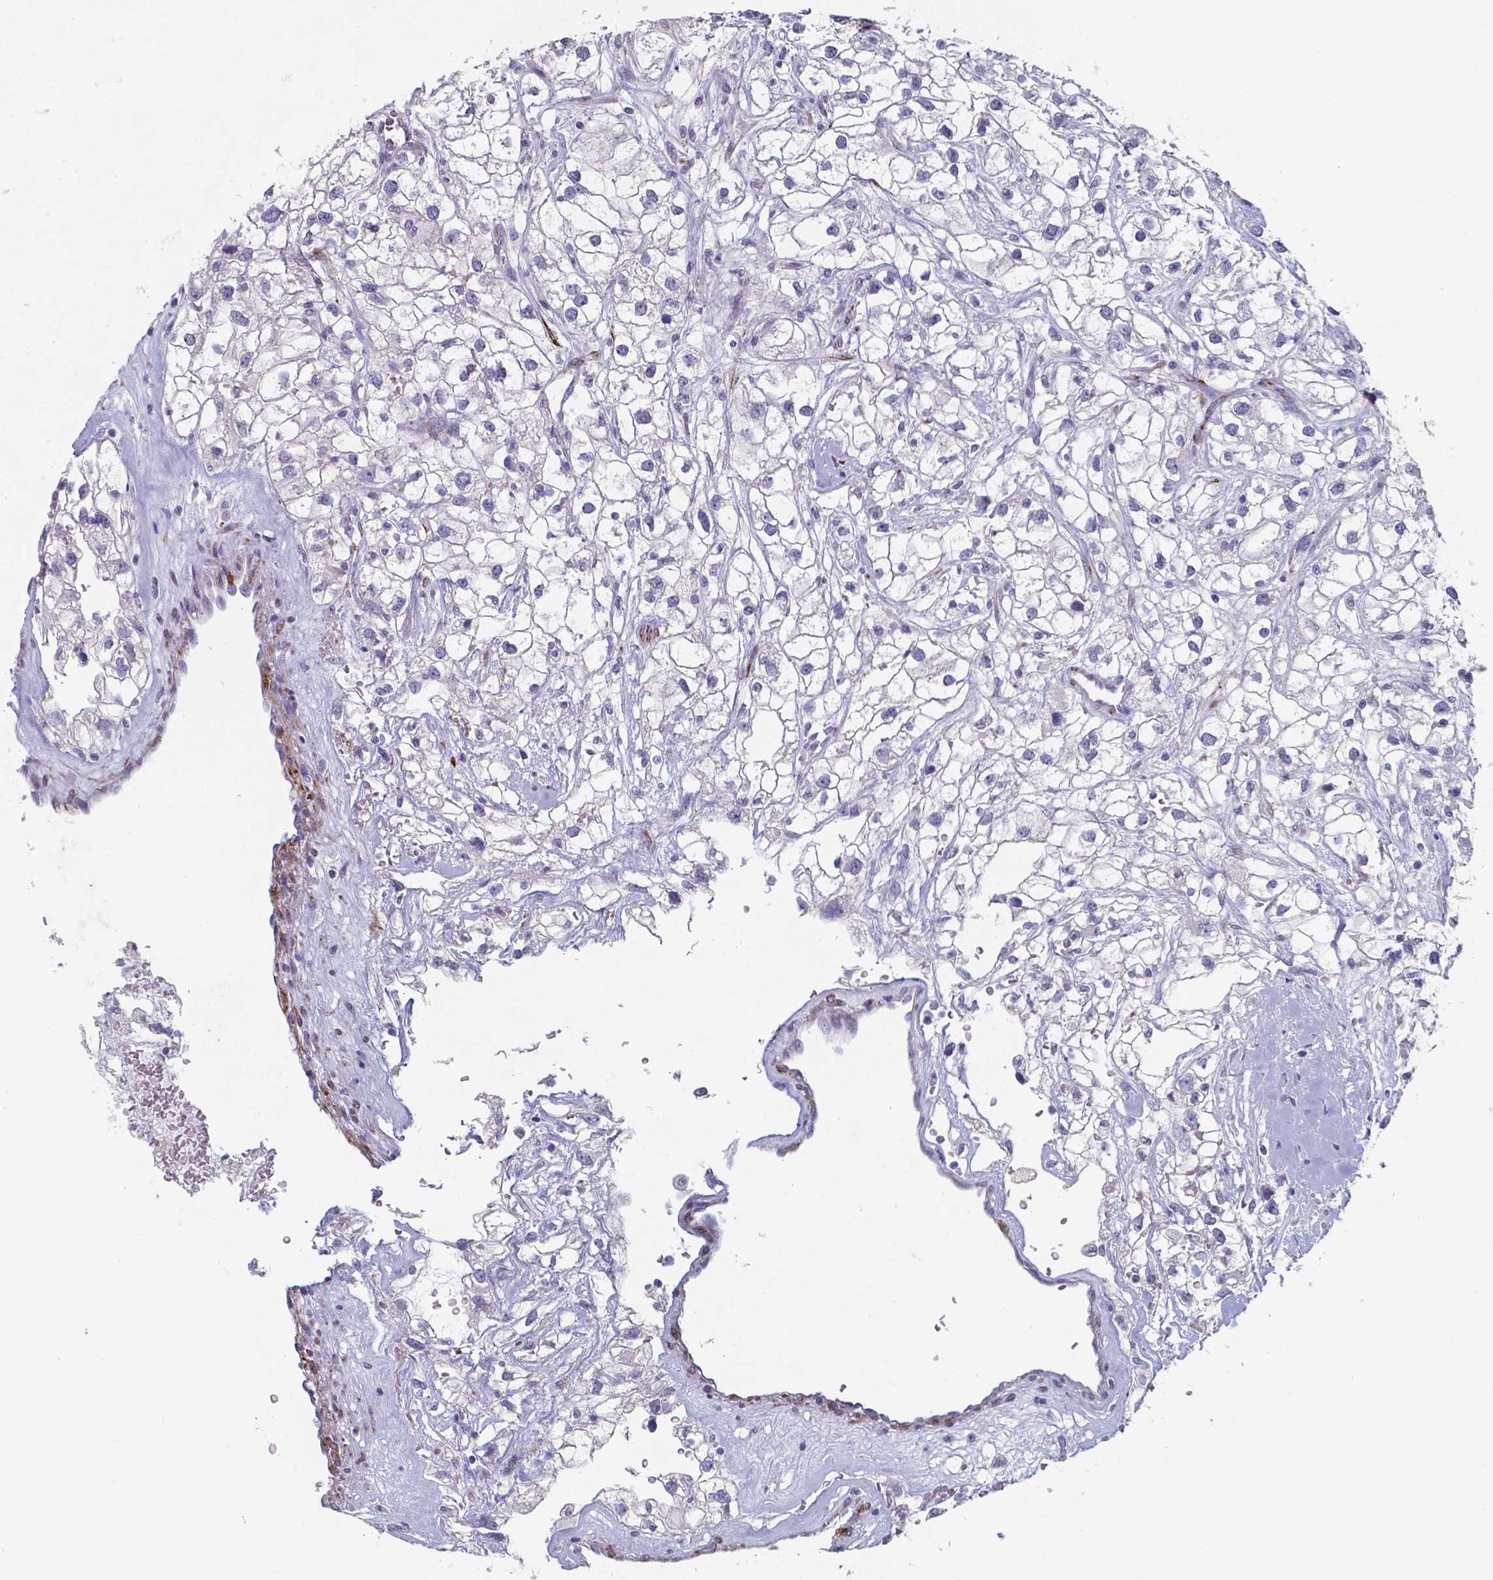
{"staining": {"intensity": "negative", "quantity": "none", "location": "none"}, "tissue": "renal cancer", "cell_type": "Tumor cells", "image_type": "cancer", "snomed": [{"axis": "morphology", "description": "Adenocarcinoma, NOS"}, {"axis": "topography", "description": "Kidney"}], "caption": "Tumor cells show no significant positivity in renal cancer (adenocarcinoma). (Immunohistochemistry (ihc), brightfield microscopy, high magnification).", "gene": "PLA2R1", "patient": {"sex": "male", "age": 59}}